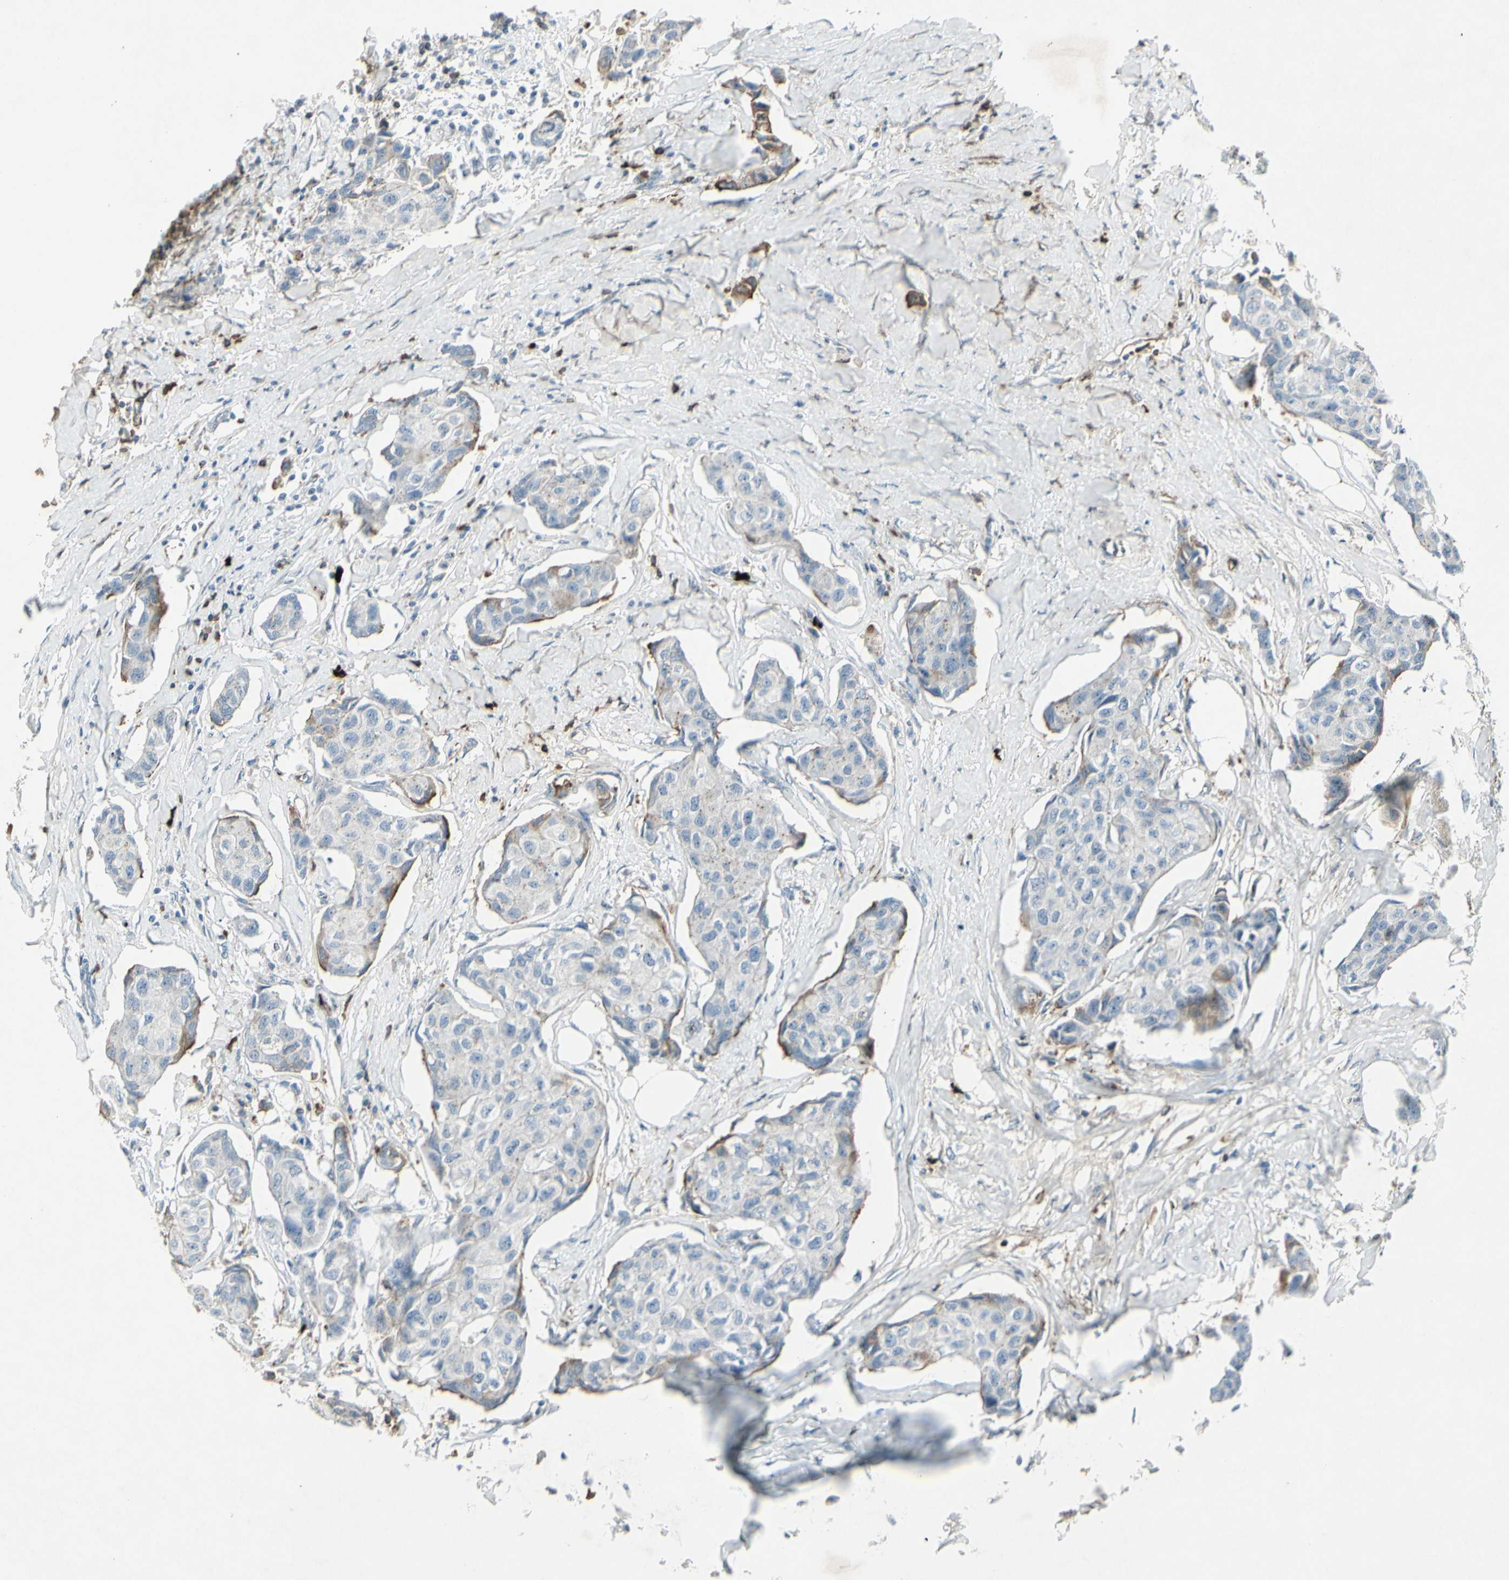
{"staining": {"intensity": "moderate", "quantity": "<25%", "location": "cytoplasmic/membranous"}, "tissue": "breast cancer", "cell_type": "Tumor cells", "image_type": "cancer", "snomed": [{"axis": "morphology", "description": "Duct carcinoma"}, {"axis": "topography", "description": "Breast"}], "caption": "This micrograph shows intraductal carcinoma (breast) stained with IHC to label a protein in brown. The cytoplasmic/membranous of tumor cells show moderate positivity for the protein. Nuclei are counter-stained blue.", "gene": "IGHM", "patient": {"sex": "female", "age": 80}}